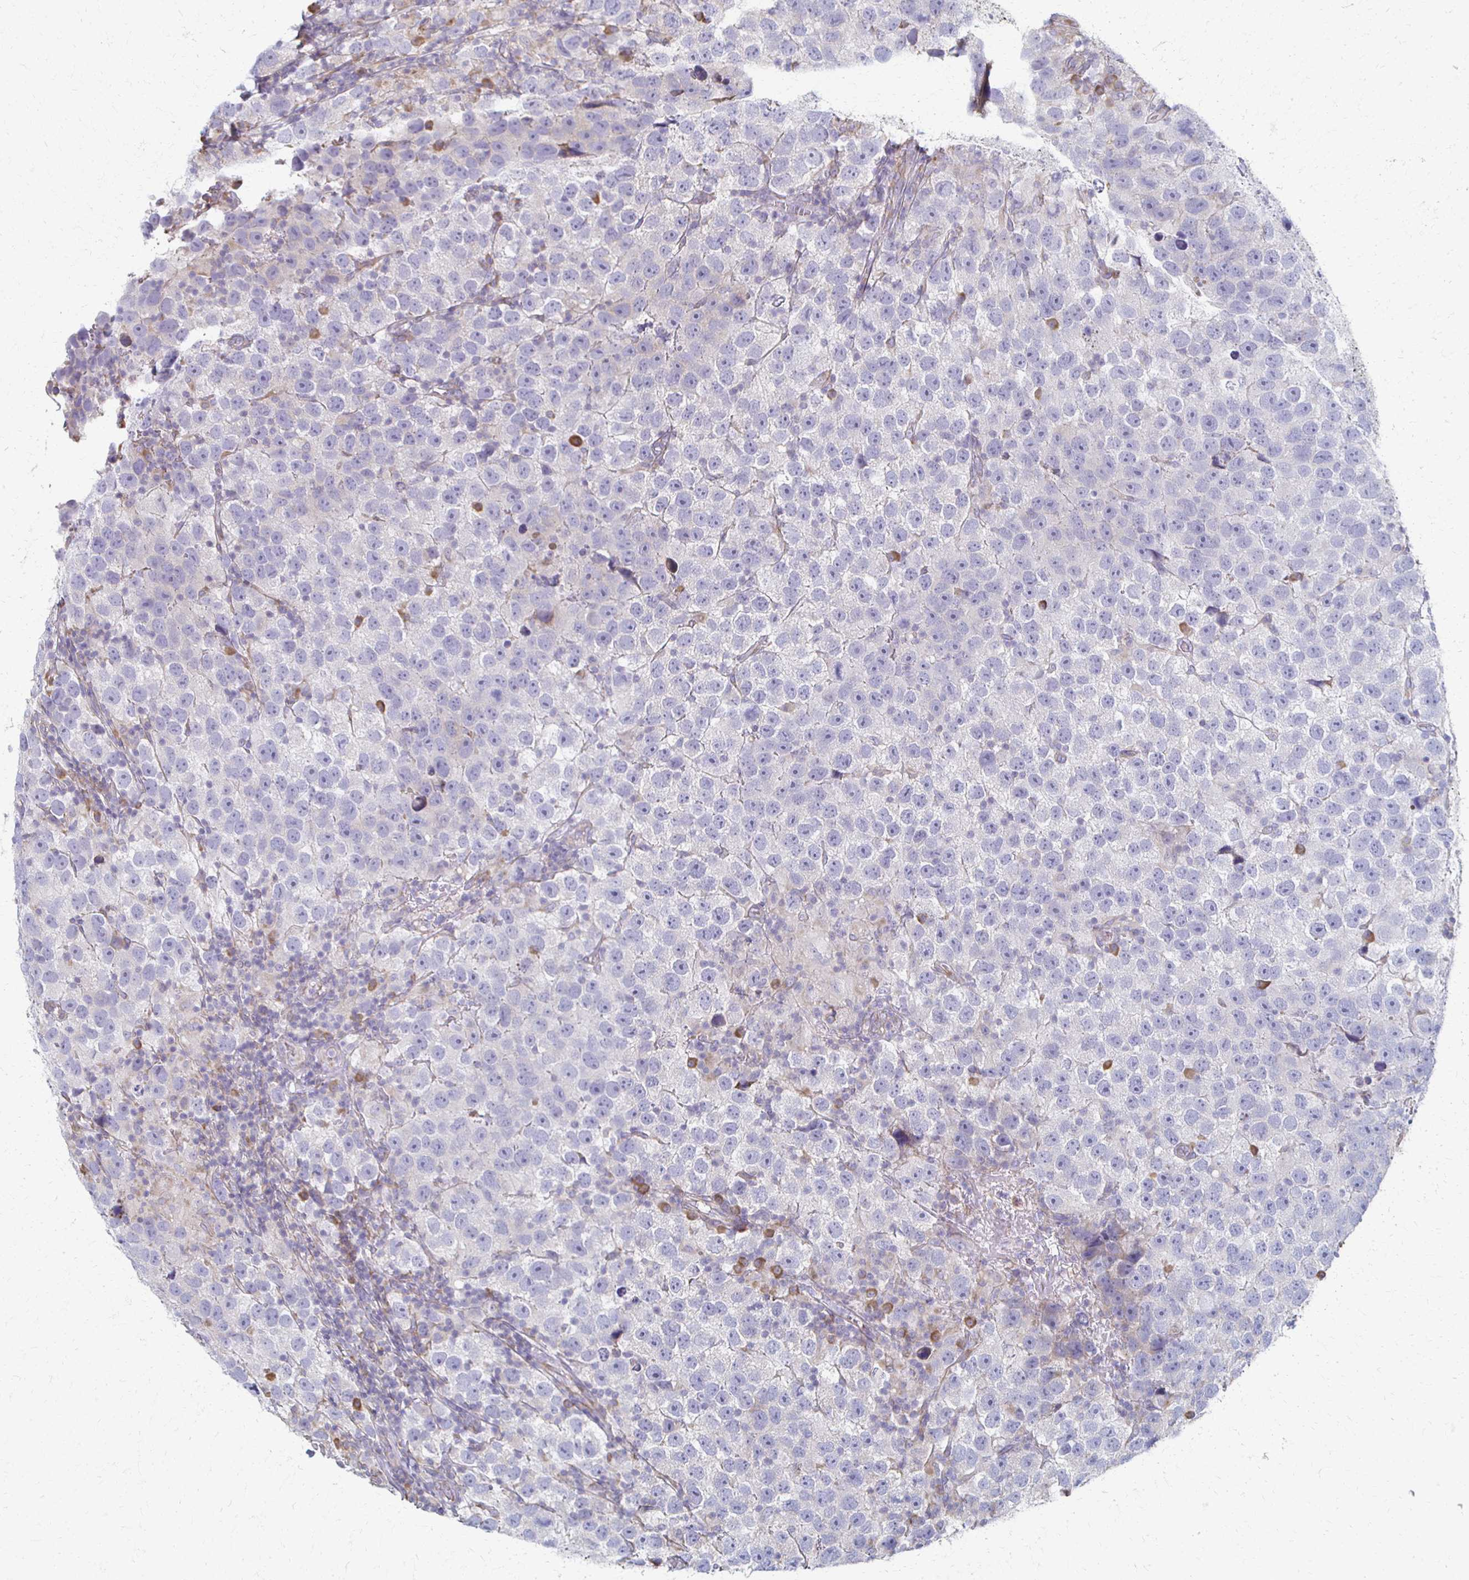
{"staining": {"intensity": "negative", "quantity": "none", "location": "none"}, "tissue": "testis cancer", "cell_type": "Tumor cells", "image_type": "cancer", "snomed": [{"axis": "morphology", "description": "Seminoma, NOS"}, {"axis": "topography", "description": "Testis"}], "caption": "Testis cancer (seminoma) was stained to show a protein in brown. There is no significant staining in tumor cells. Brightfield microscopy of immunohistochemistry (IHC) stained with DAB (3,3'-diaminobenzidine) (brown) and hematoxylin (blue), captured at high magnification.", "gene": "ATP1A3", "patient": {"sex": "male", "age": 26}}